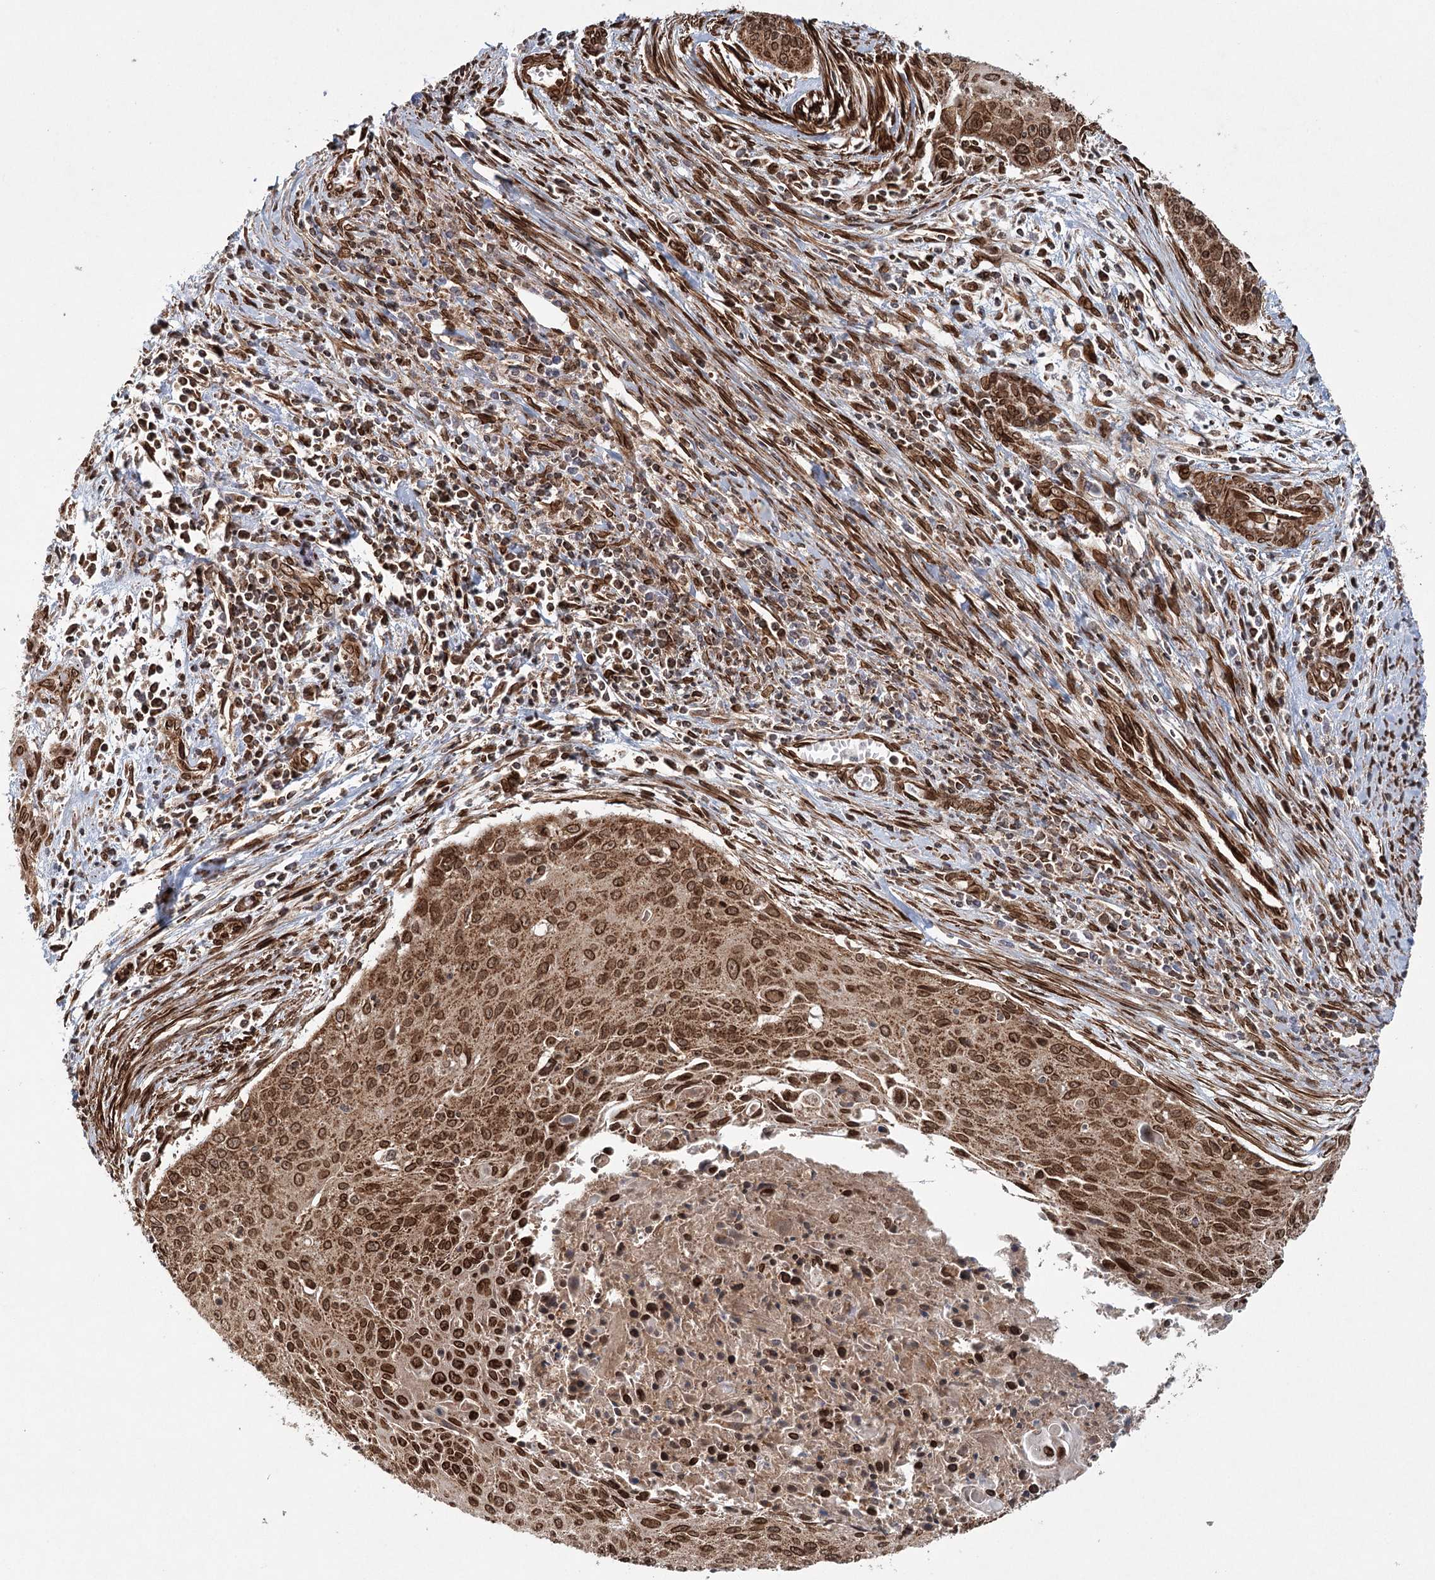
{"staining": {"intensity": "strong", "quantity": ">75%", "location": "cytoplasmic/membranous,nuclear"}, "tissue": "cervical cancer", "cell_type": "Tumor cells", "image_type": "cancer", "snomed": [{"axis": "morphology", "description": "Squamous cell carcinoma, NOS"}, {"axis": "topography", "description": "Cervix"}], "caption": "Immunohistochemistry (IHC) of squamous cell carcinoma (cervical) exhibits high levels of strong cytoplasmic/membranous and nuclear positivity in approximately >75% of tumor cells.", "gene": "BCKDHA", "patient": {"sex": "female", "age": 55}}